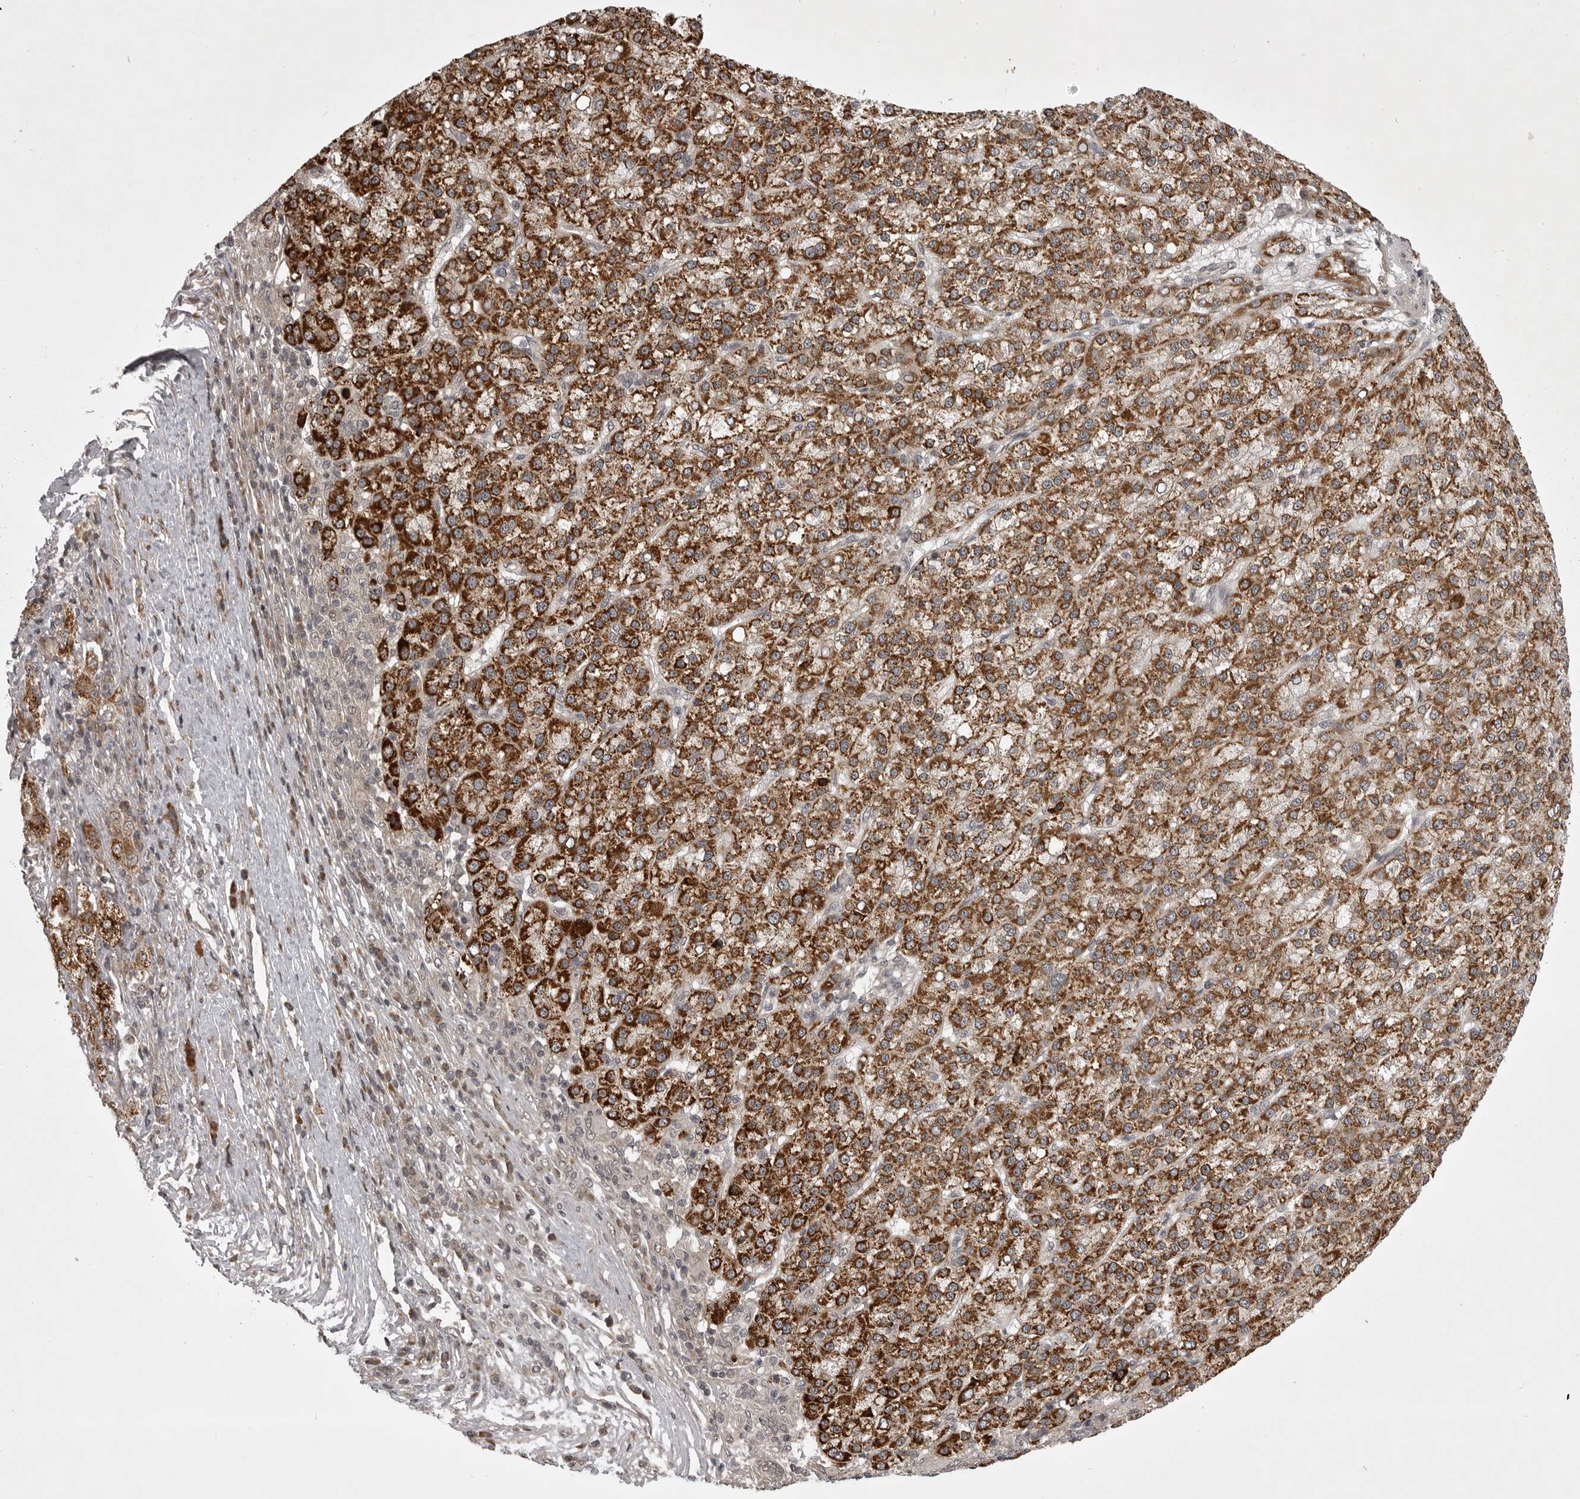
{"staining": {"intensity": "strong", "quantity": ">75%", "location": "cytoplasmic/membranous"}, "tissue": "liver cancer", "cell_type": "Tumor cells", "image_type": "cancer", "snomed": [{"axis": "morphology", "description": "Carcinoma, Hepatocellular, NOS"}, {"axis": "topography", "description": "Liver"}], "caption": "An immunohistochemistry micrograph of neoplastic tissue is shown. Protein staining in brown highlights strong cytoplasmic/membranous positivity in liver cancer within tumor cells. Ihc stains the protein in brown and the nuclei are stained blue.", "gene": "SNX16", "patient": {"sex": "female", "age": 58}}